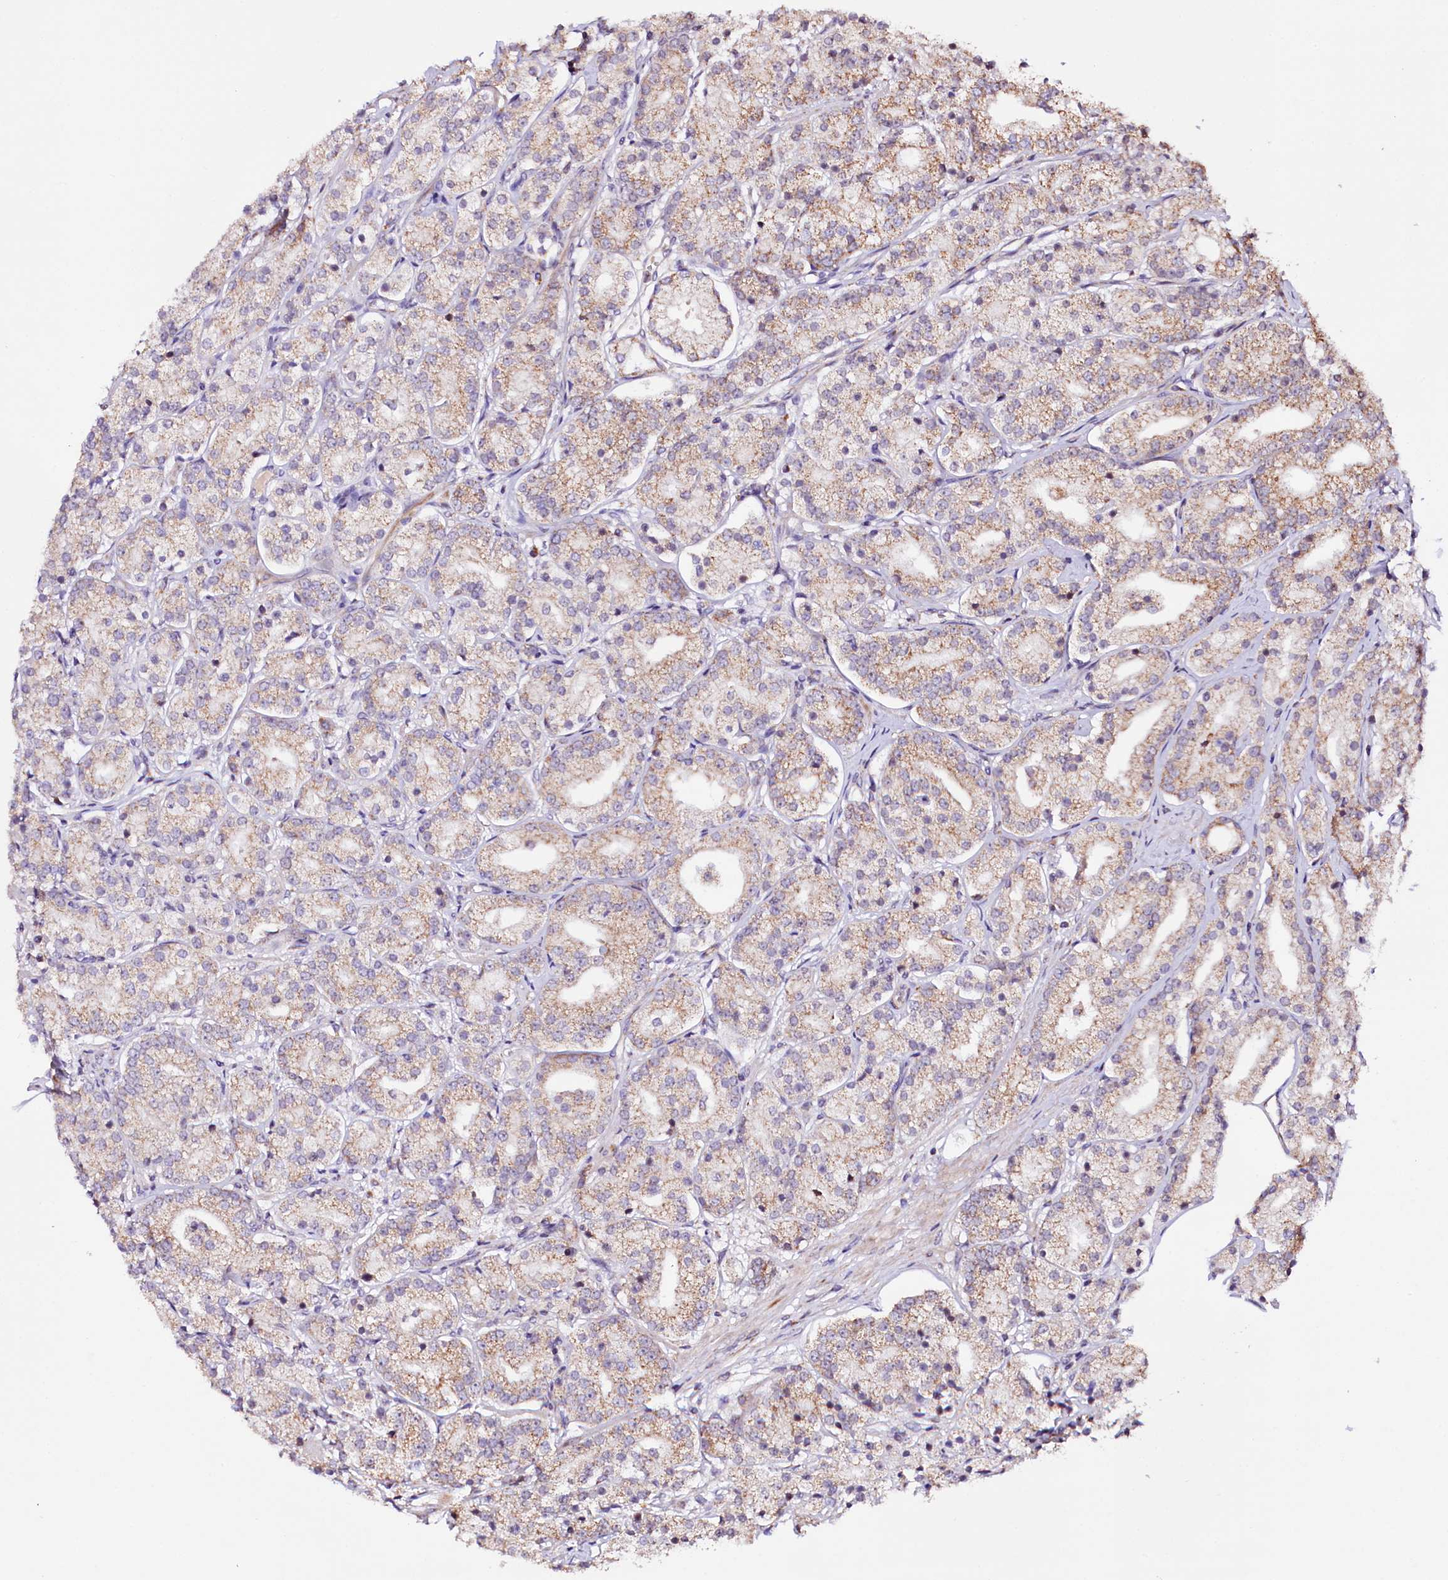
{"staining": {"intensity": "moderate", "quantity": "25%-75%", "location": "cytoplasmic/membranous"}, "tissue": "prostate cancer", "cell_type": "Tumor cells", "image_type": "cancer", "snomed": [{"axis": "morphology", "description": "Adenocarcinoma, High grade"}, {"axis": "topography", "description": "Prostate"}], "caption": "Immunohistochemical staining of human prostate cancer displays moderate cytoplasmic/membranous protein positivity in about 25%-75% of tumor cells. The staining was performed using DAB (3,3'-diaminobenzidine), with brown indicating positive protein expression. Nuclei are stained blue with hematoxylin.", "gene": "ST7", "patient": {"sex": "male", "age": 69}}